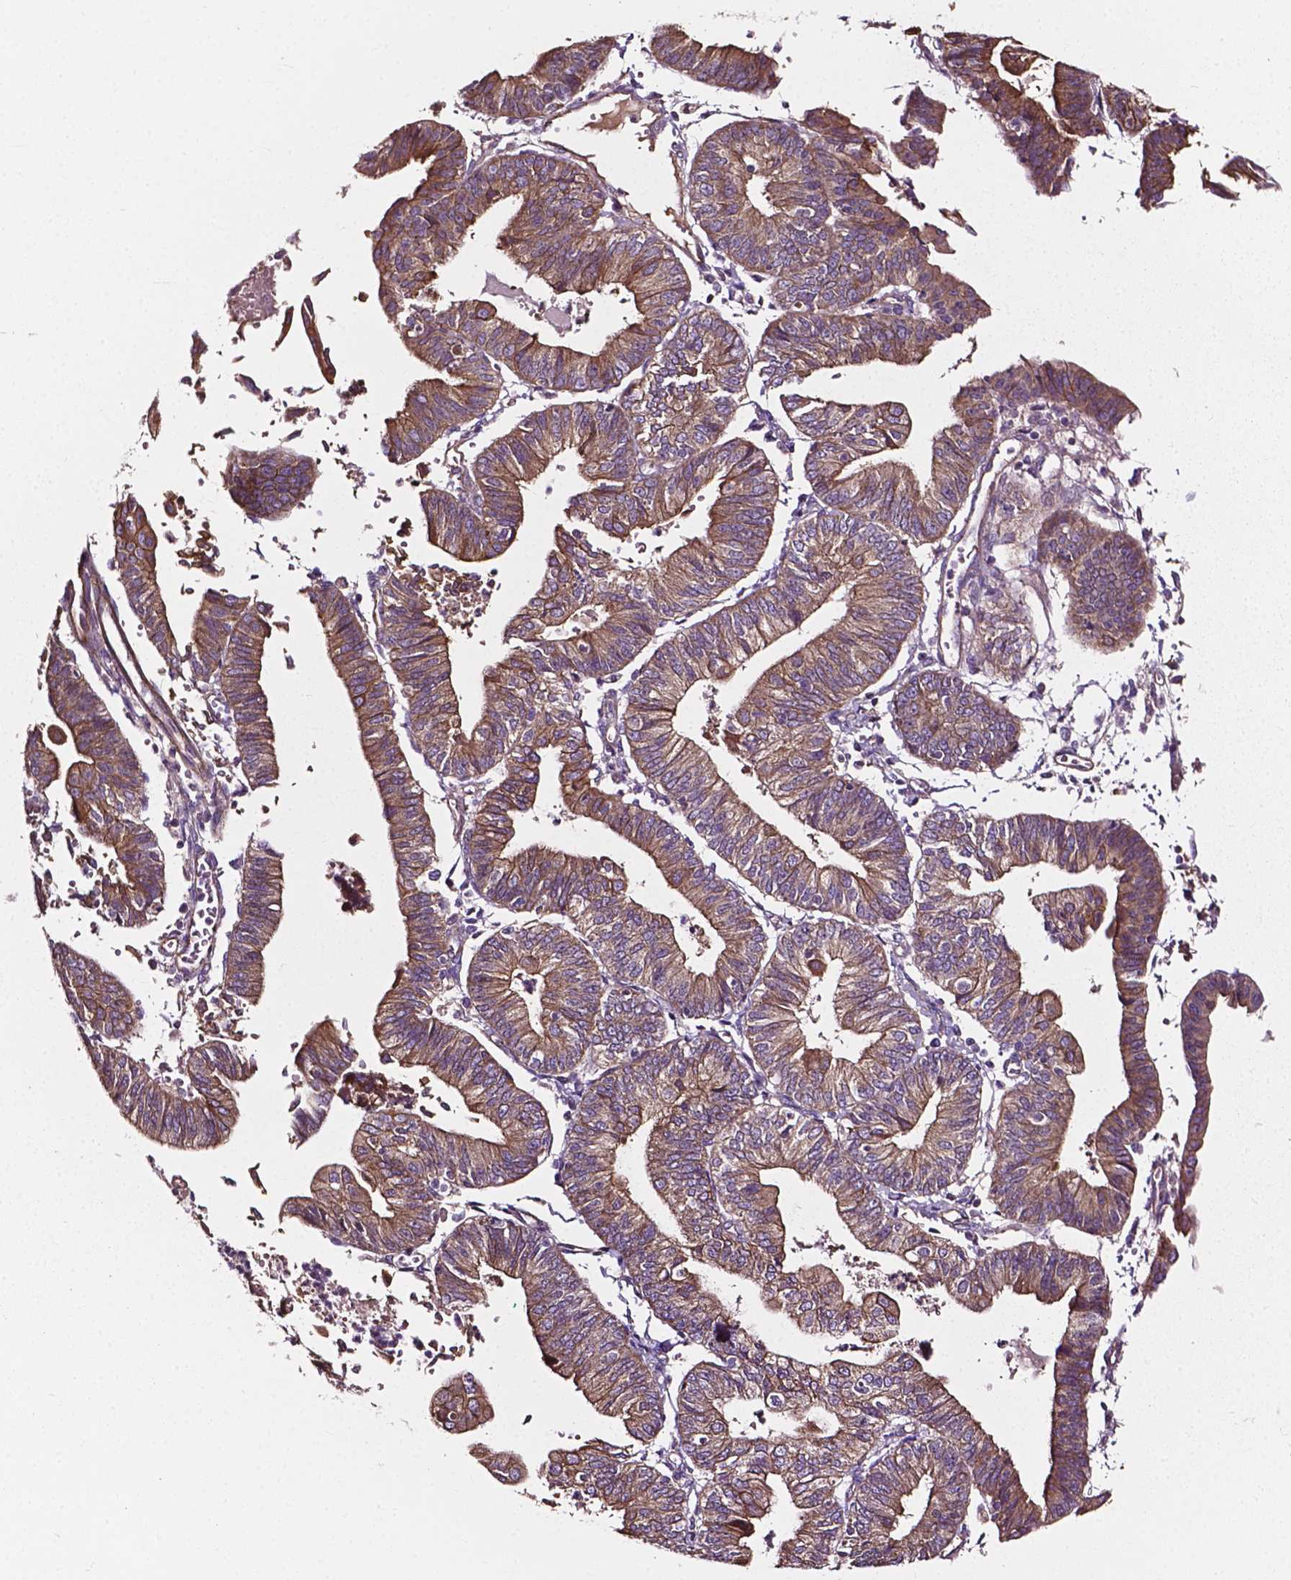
{"staining": {"intensity": "weak", "quantity": ">75%", "location": "cytoplasmic/membranous"}, "tissue": "endometrial cancer", "cell_type": "Tumor cells", "image_type": "cancer", "snomed": [{"axis": "morphology", "description": "Adenocarcinoma, NOS"}, {"axis": "topography", "description": "Endometrium"}], "caption": "A high-resolution micrograph shows IHC staining of adenocarcinoma (endometrial), which reveals weak cytoplasmic/membranous positivity in approximately >75% of tumor cells.", "gene": "ATG16L1", "patient": {"sex": "female", "age": 65}}